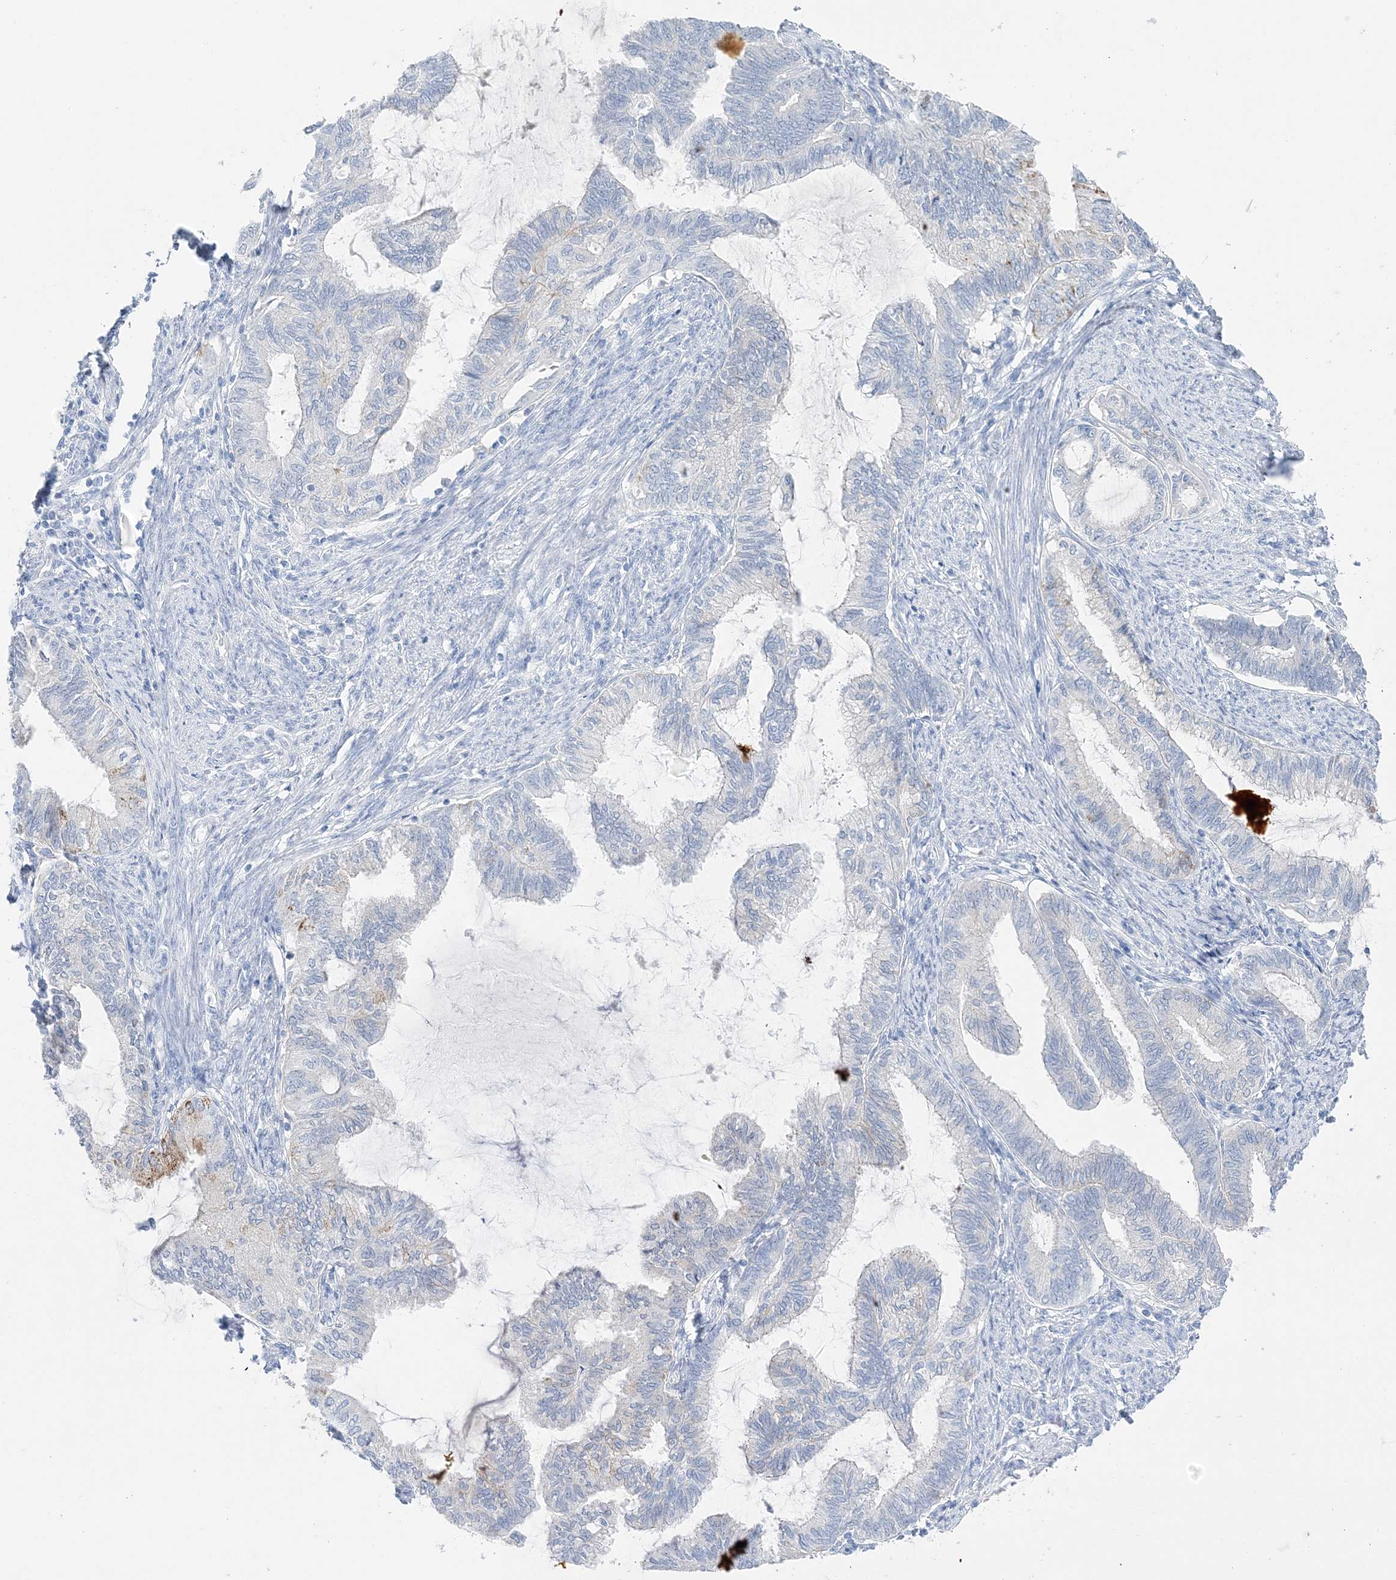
{"staining": {"intensity": "negative", "quantity": "none", "location": "none"}, "tissue": "endometrial cancer", "cell_type": "Tumor cells", "image_type": "cancer", "snomed": [{"axis": "morphology", "description": "Adenocarcinoma, NOS"}, {"axis": "topography", "description": "Endometrium"}], "caption": "The IHC image has no significant staining in tumor cells of endometrial cancer (adenocarcinoma) tissue. (DAB (3,3'-diaminobenzidine) IHC with hematoxylin counter stain).", "gene": "HMGCS1", "patient": {"sex": "female", "age": 86}}